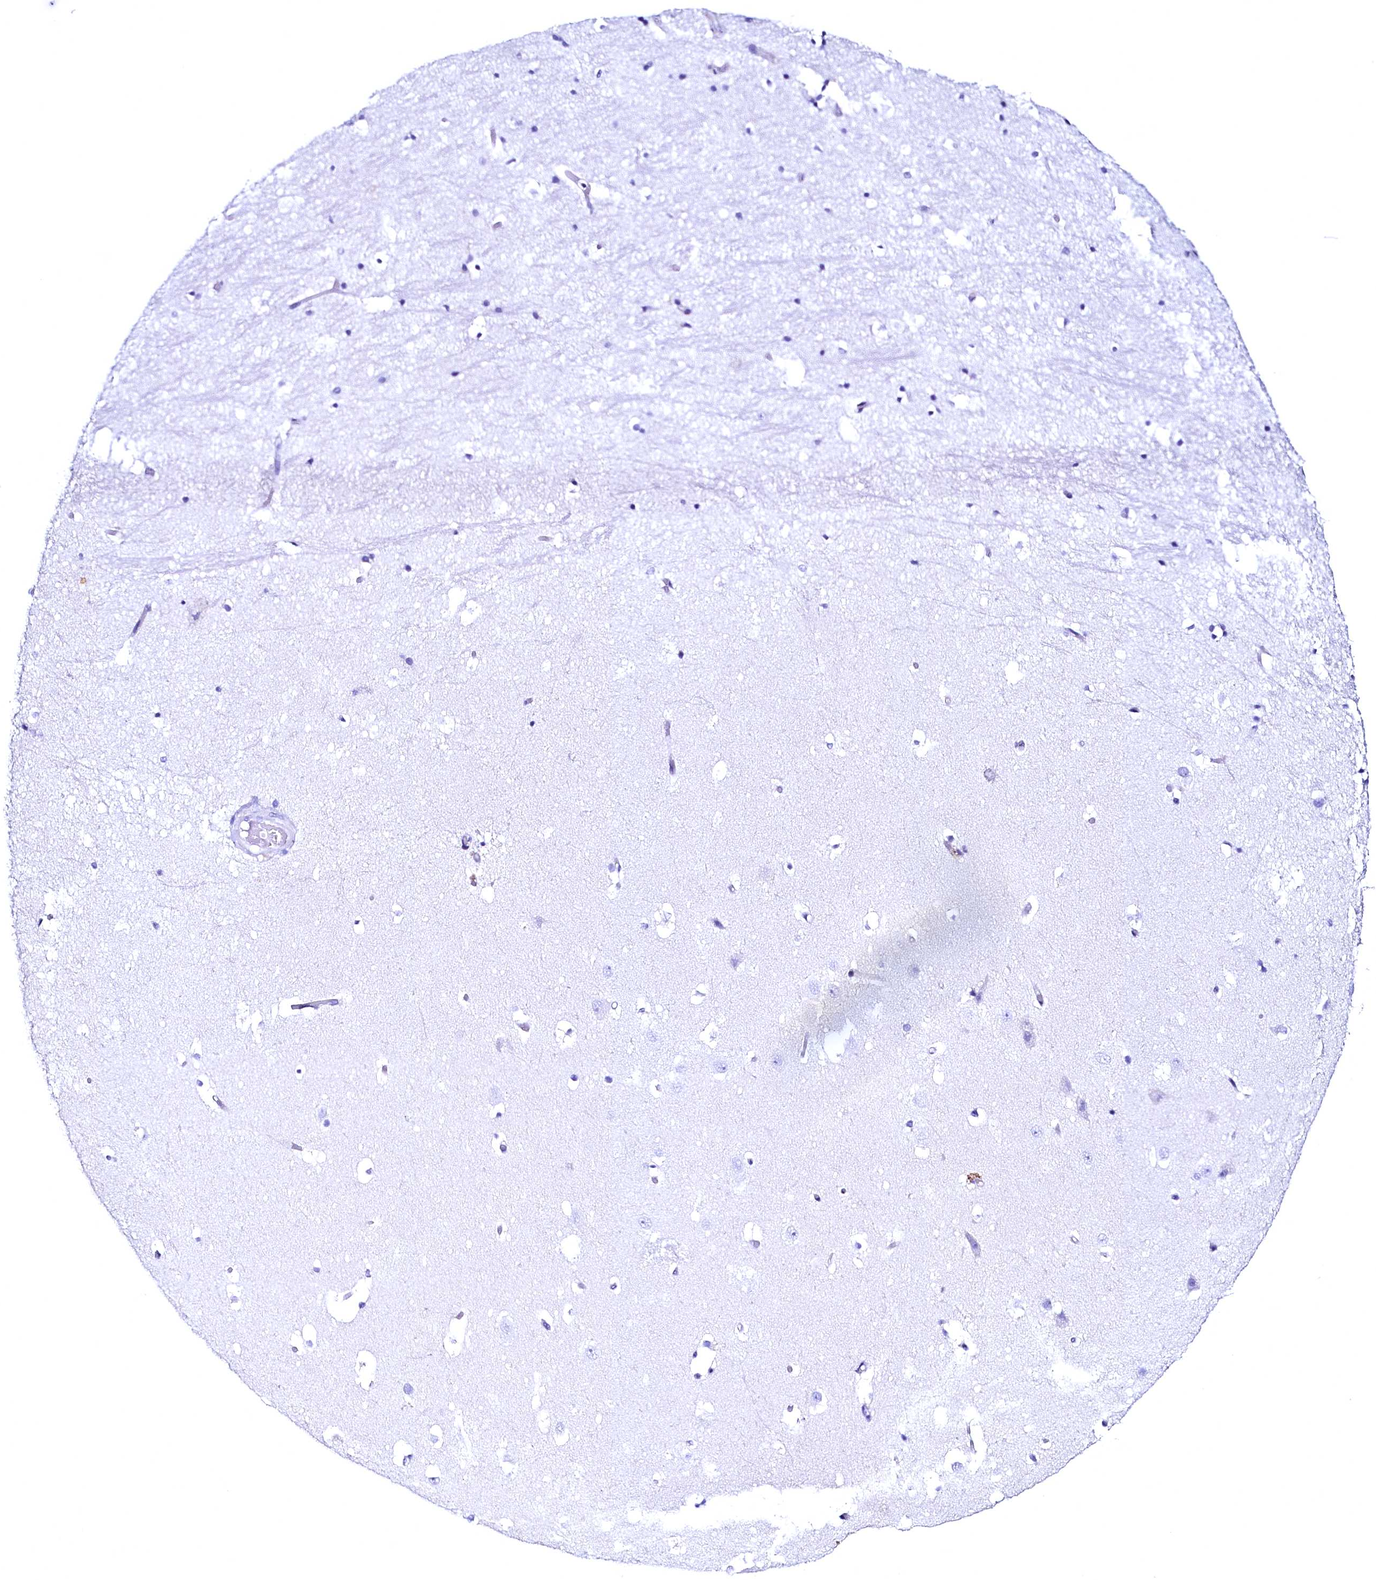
{"staining": {"intensity": "negative", "quantity": "none", "location": "none"}, "tissue": "hippocampus", "cell_type": "Glial cells", "image_type": "normal", "snomed": [{"axis": "morphology", "description": "Normal tissue, NOS"}, {"axis": "topography", "description": "Hippocampus"}], "caption": "The image displays no staining of glial cells in normal hippocampus. (DAB (3,3'-diaminobenzidine) IHC with hematoxylin counter stain).", "gene": "FLYWCH2", "patient": {"sex": "female", "age": 52}}